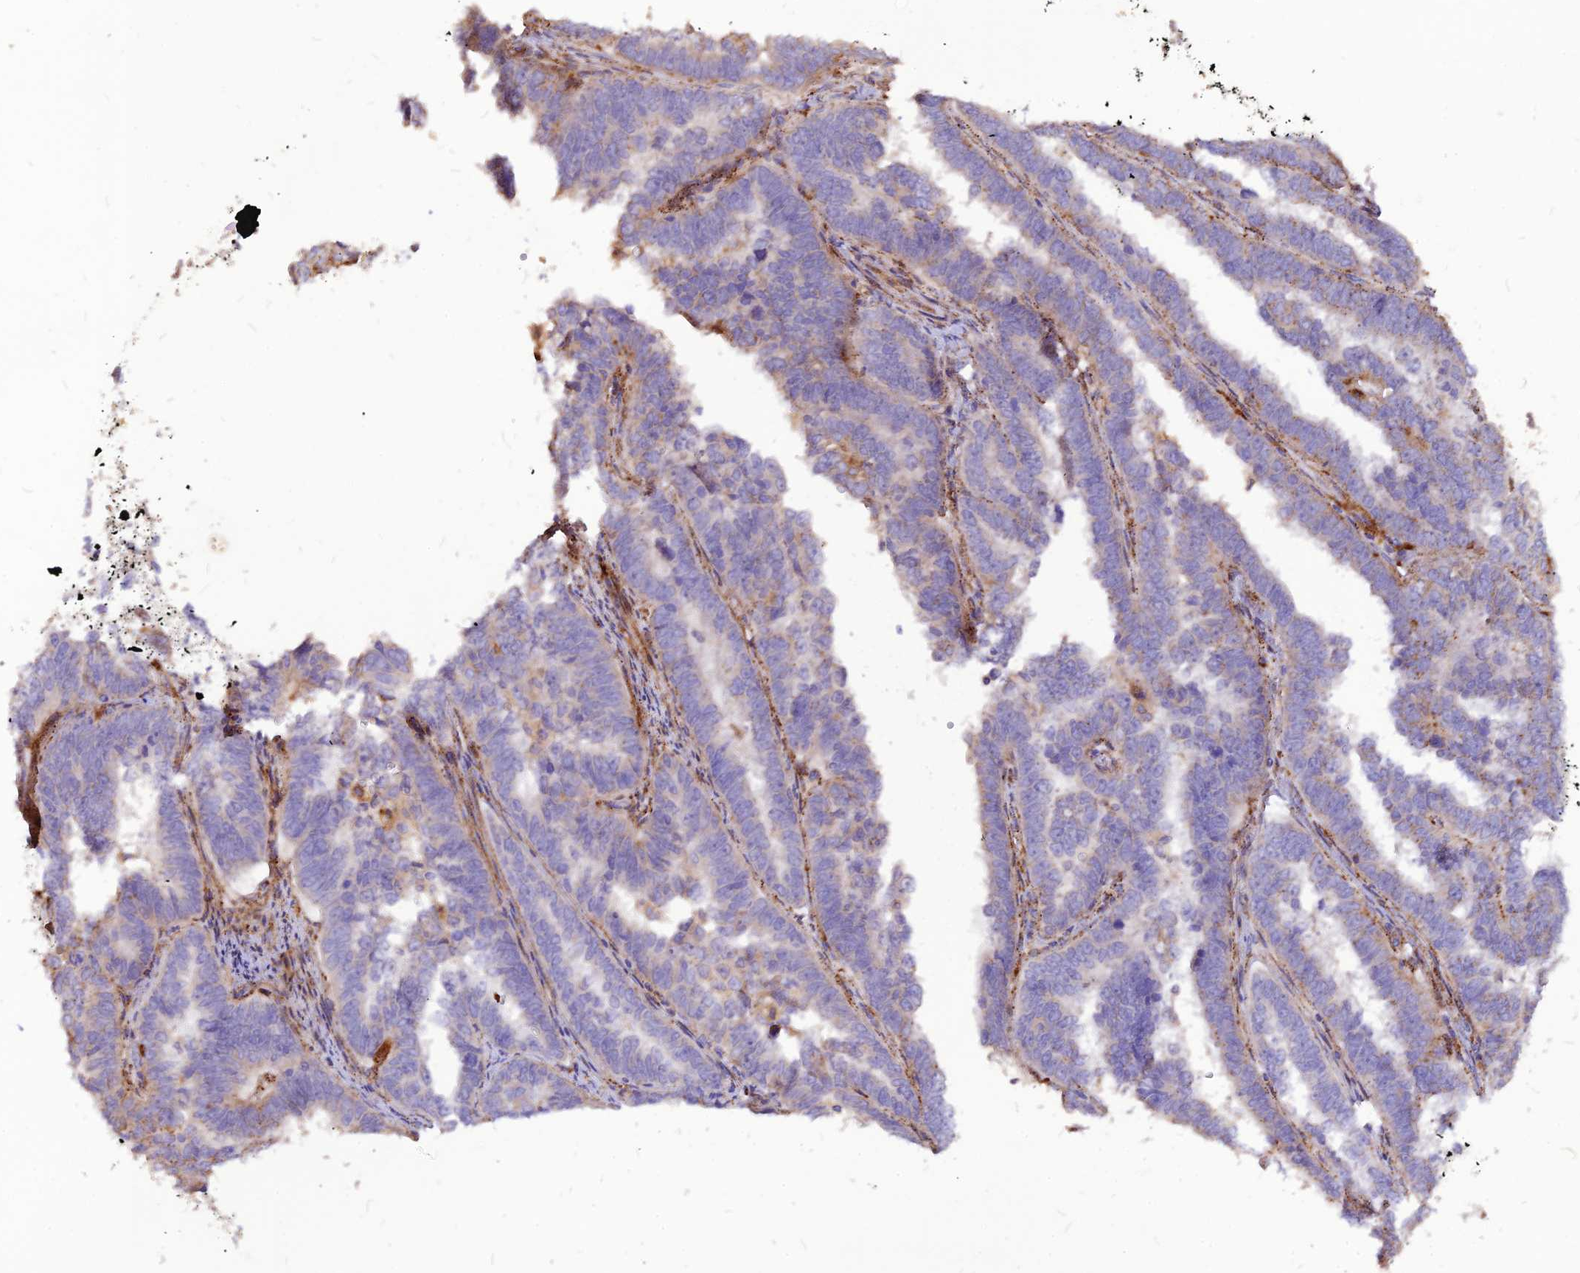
{"staining": {"intensity": "negative", "quantity": "none", "location": "none"}, "tissue": "endometrial cancer", "cell_type": "Tumor cells", "image_type": "cancer", "snomed": [{"axis": "morphology", "description": "Adenocarcinoma, NOS"}, {"axis": "topography", "description": "Endometrium"}], "caption": "High magnification brightfield microscopy of endometrial cancer stained with DAB (3,3'-diaminobenzidine) (brown) and counterstained with hematoxylin (blue): tumor cells show no significant positivity. (IHC, brightfield microscopy, high magnification).", "gene": "RIMOC1", "patient": {"sex": "female", "age": 75}}